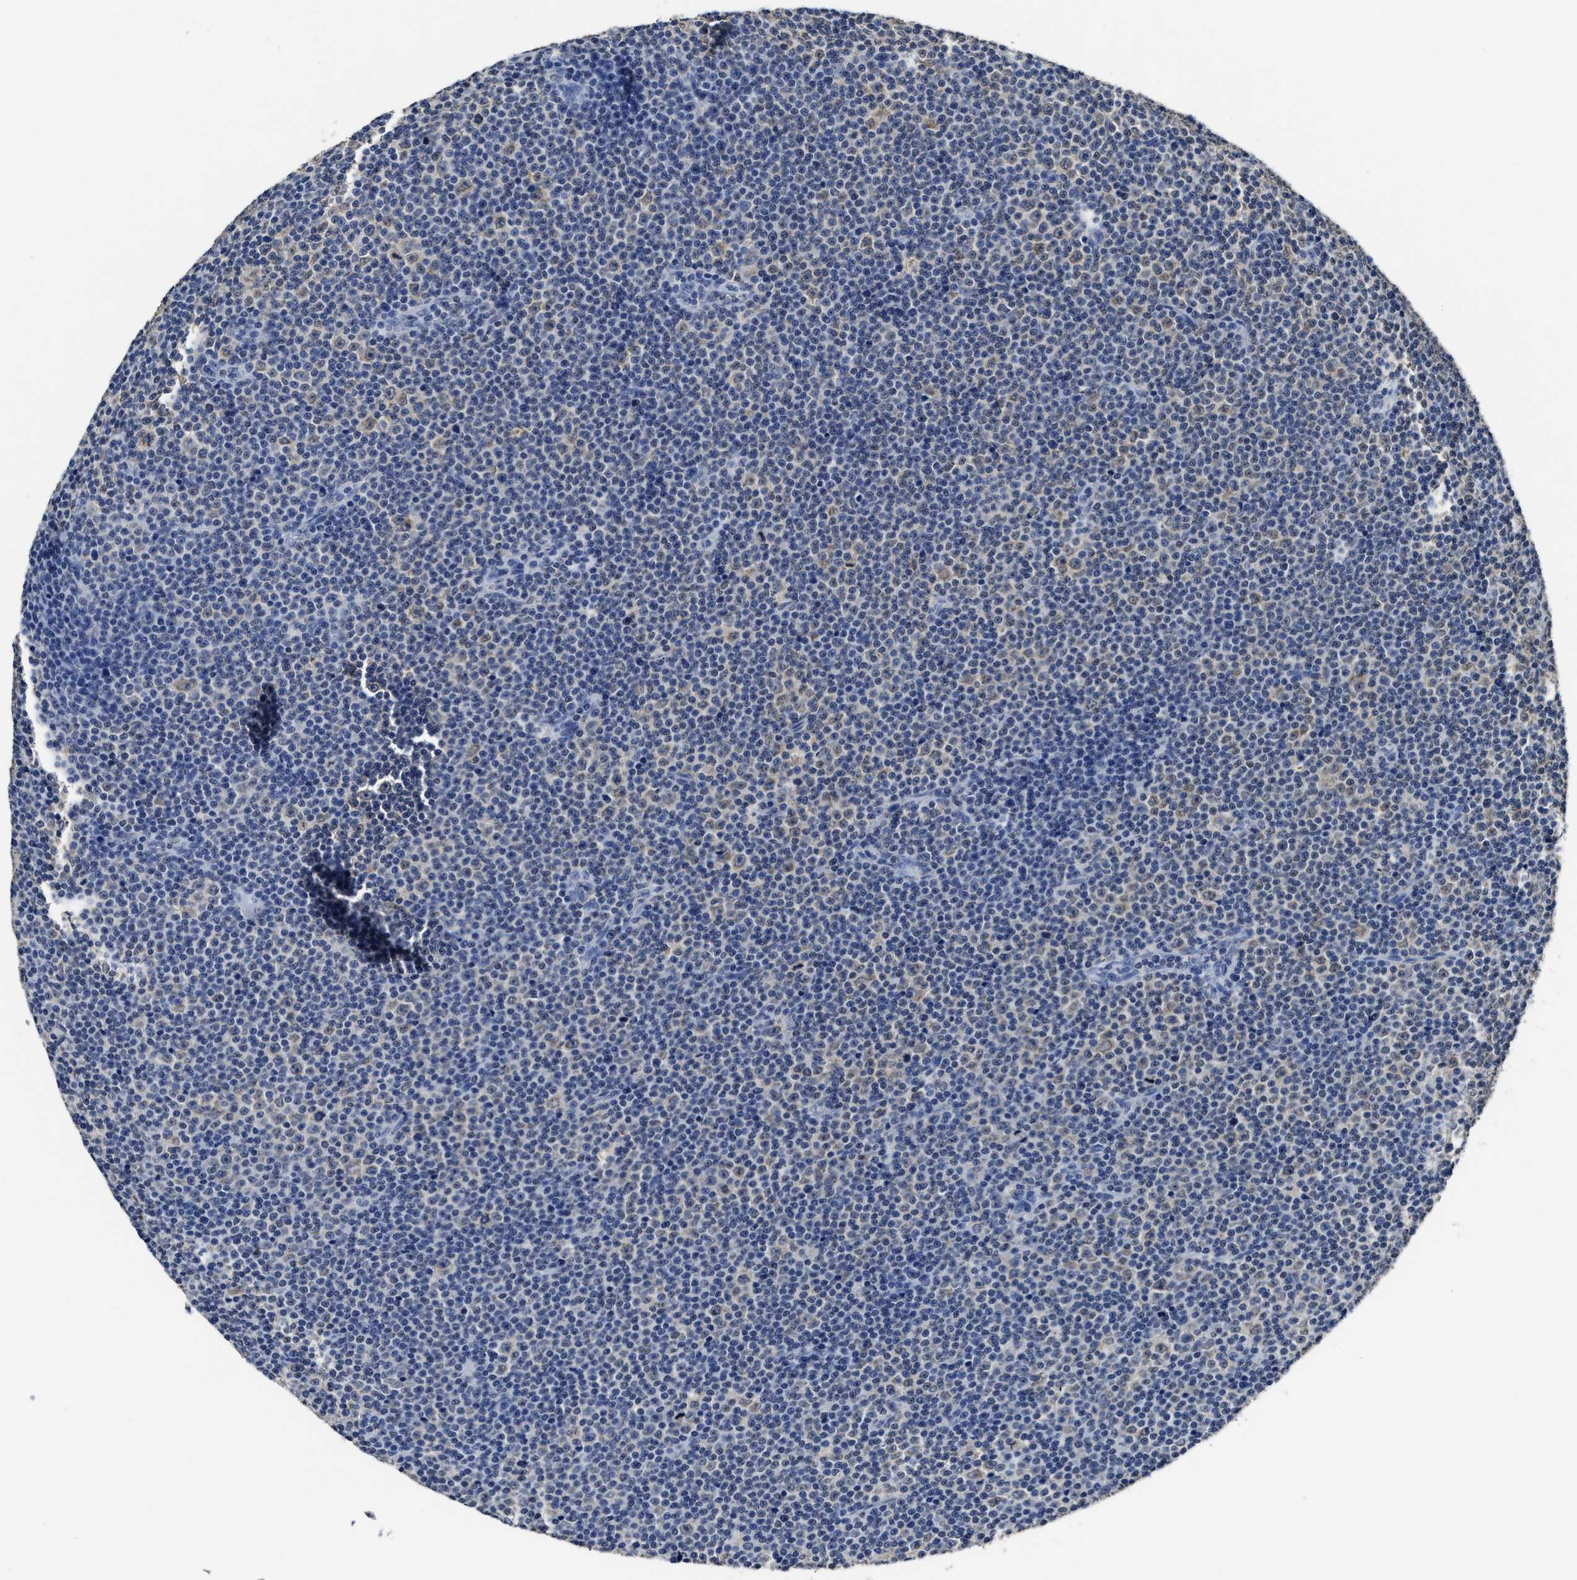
{"staining": {"intensity": "weak", "quantity": "<25%", "location": "cytoplasmic/membranous"}, "tissue": "lymphoma", "cell_type": "Tumor cells", "image_type": "cancer", "snomed": [{"axis": "morphology", "description": "Malignant lymphoma, non-Hodgkin's type, Low grade"}, {"axis": "topography", "description": "Lymph node"}], "caption": "There is no significant positivity in tumor cells of malignant lymphoma, non-Hodgkin's type (low-grade). (DAB (3,3'-diaminobenzidine) immunohistochemistry (IHC), high magnification).", "gene": "CTNNA1", "patient": {"sex": "female", "age": 67}}